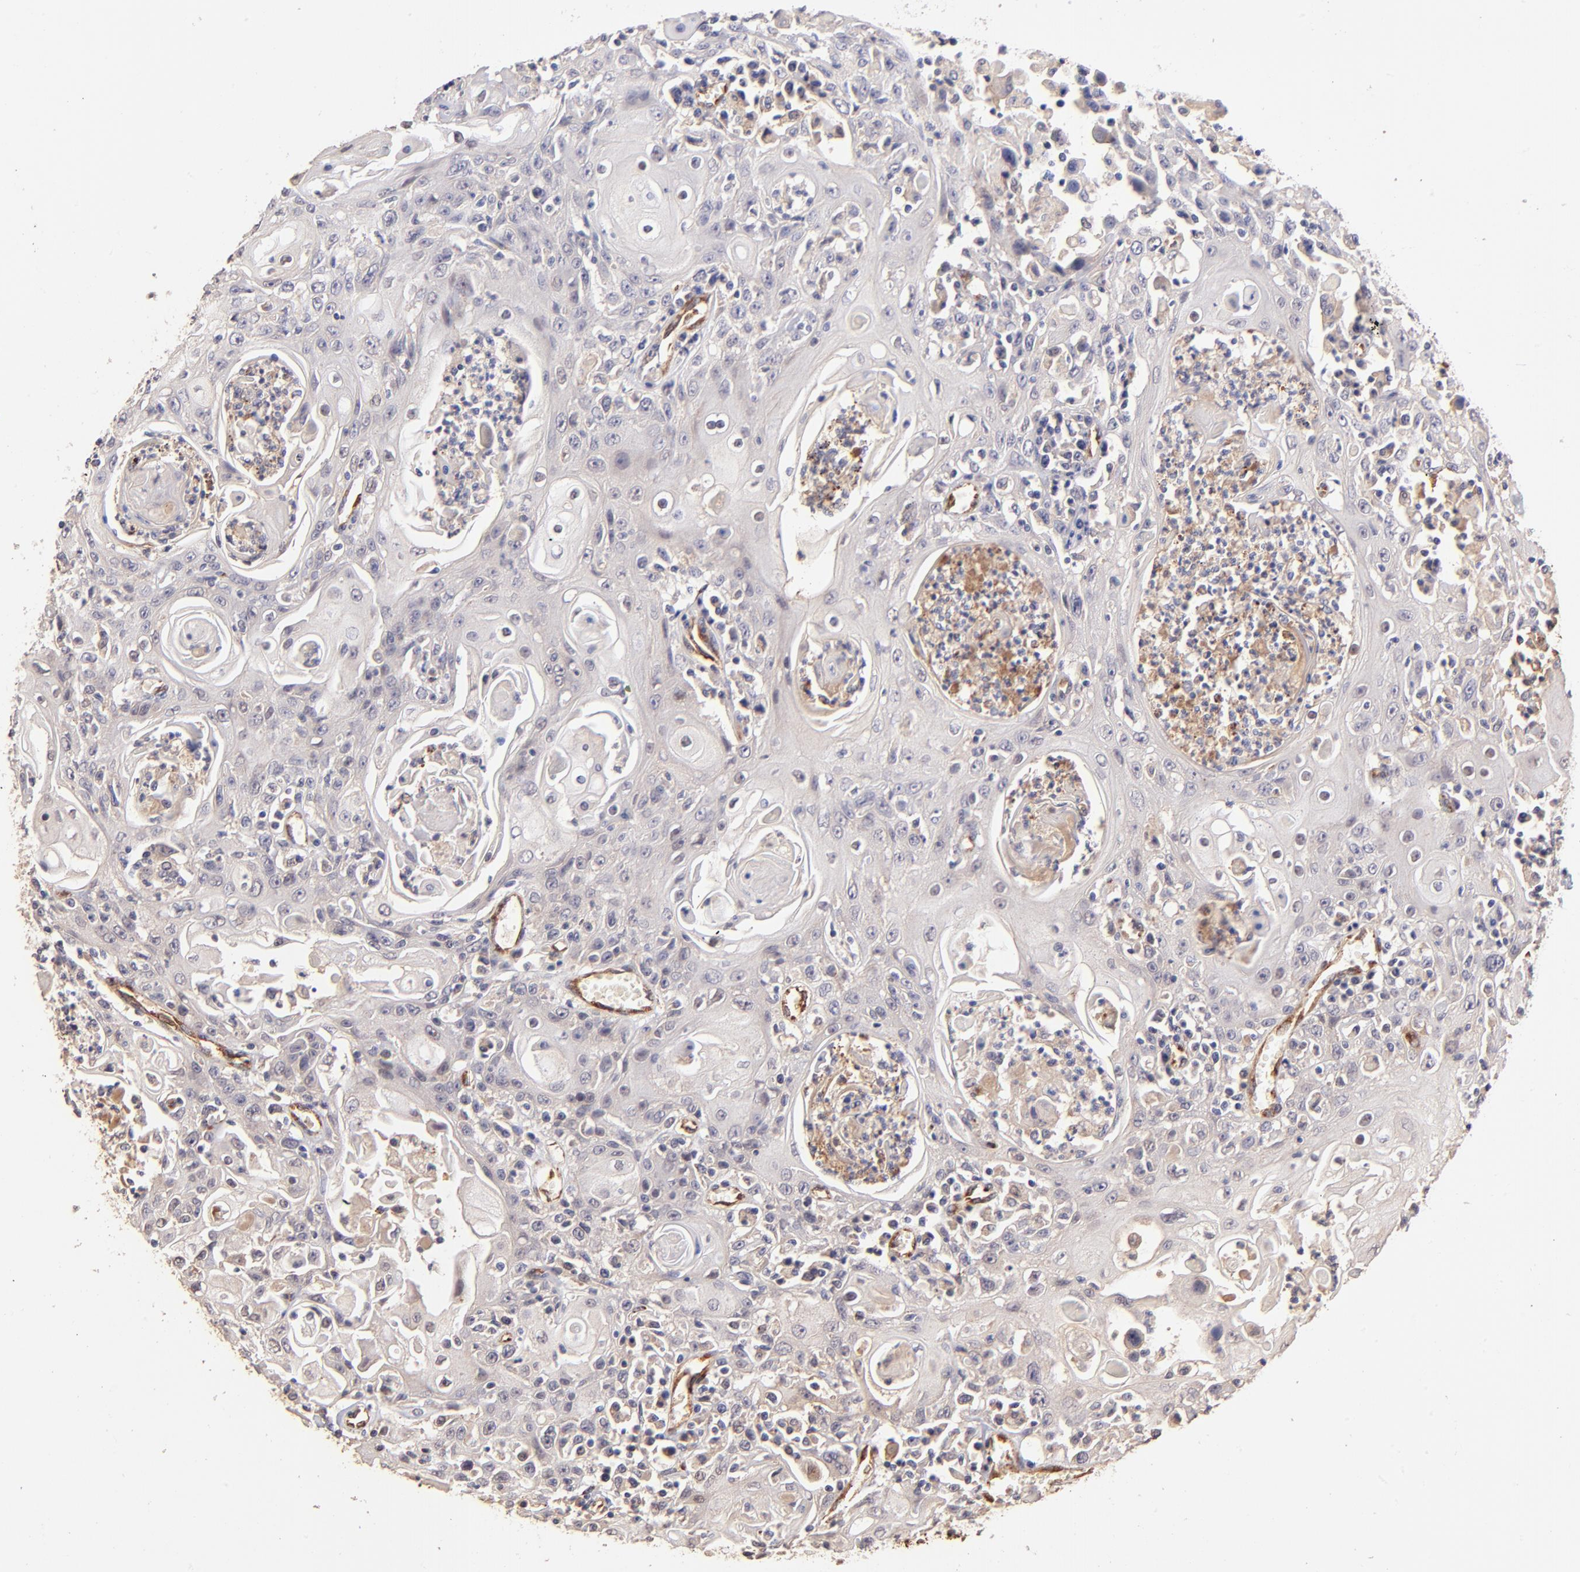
{"staining": {"intensity": "negative", "quantity": "none", "location": "none"}, "tissue": "head and neck cancer", "cell_type": "Tumor cells", "image_type": "cancer", "snomed": [{"axis": "morphology", "description": "Squamous cell carcinoma, NOS"}, {"axis": "topography", "description": "Oral tissue"}, {"axis": "topography", "description": "Head-Neck"}], "caption": "IHC photomicrograph of head and neck squamous cell carcinoma stained for a protein (brown), which displays no expression in tumor cells.", "gene": "SPARC", "patient": {"sex": "female", "age": 76}}